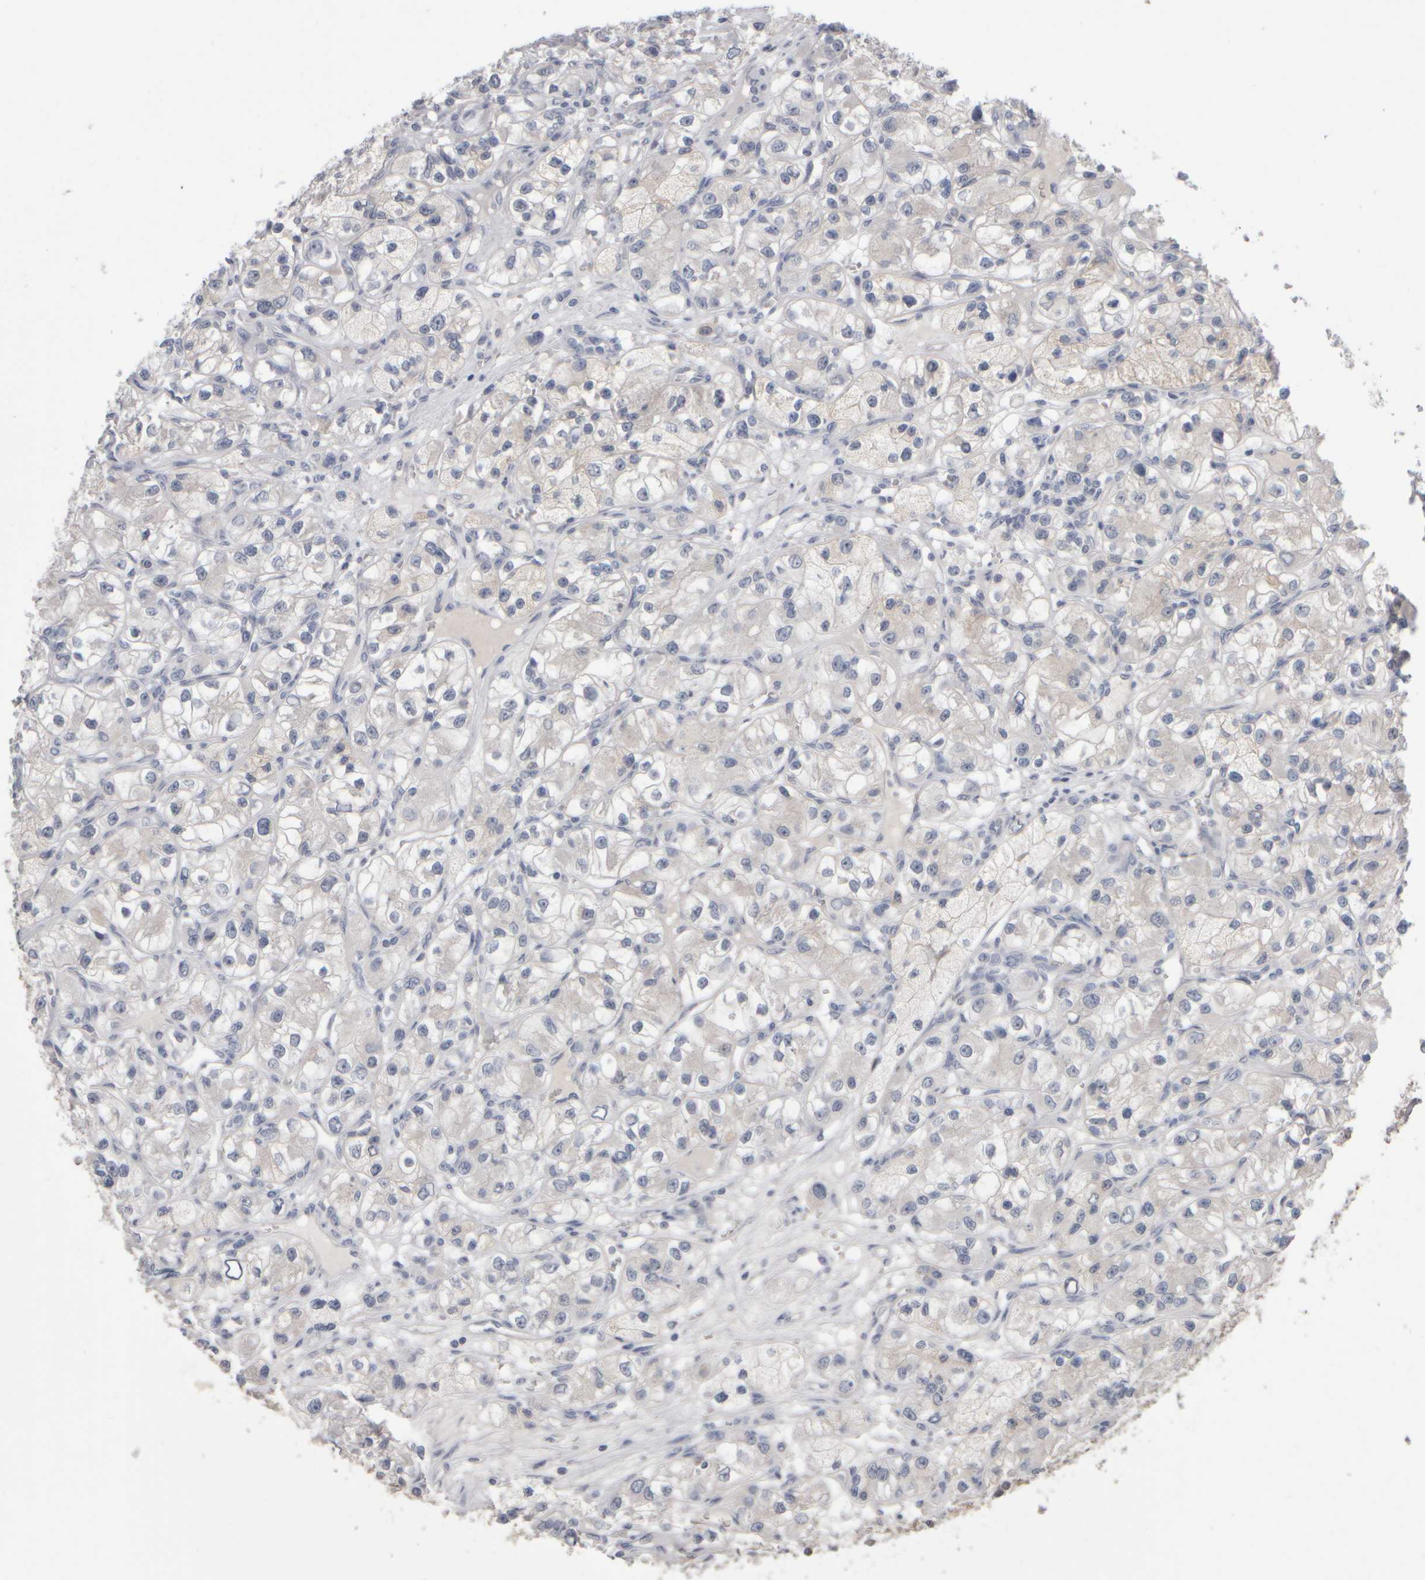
{"staining": {"intensity": "negative", "quantity": "none", "location": "none"}, "tissue": "renal cancer", "cell_type": "Tumor cells", "image_type": "cancer", "snomed": [{"axis": "morphology", "description": "Adenocarcinoma, NOS"}, {"axis": "topography", "description": "Kidney"}], "caption": "This is an IHC histopathology image of human renal adenocarcinoma. There is no positivity in tumor cells.", "gene": "EPHX2", "patient": {"sex": "female", "age": 57}}